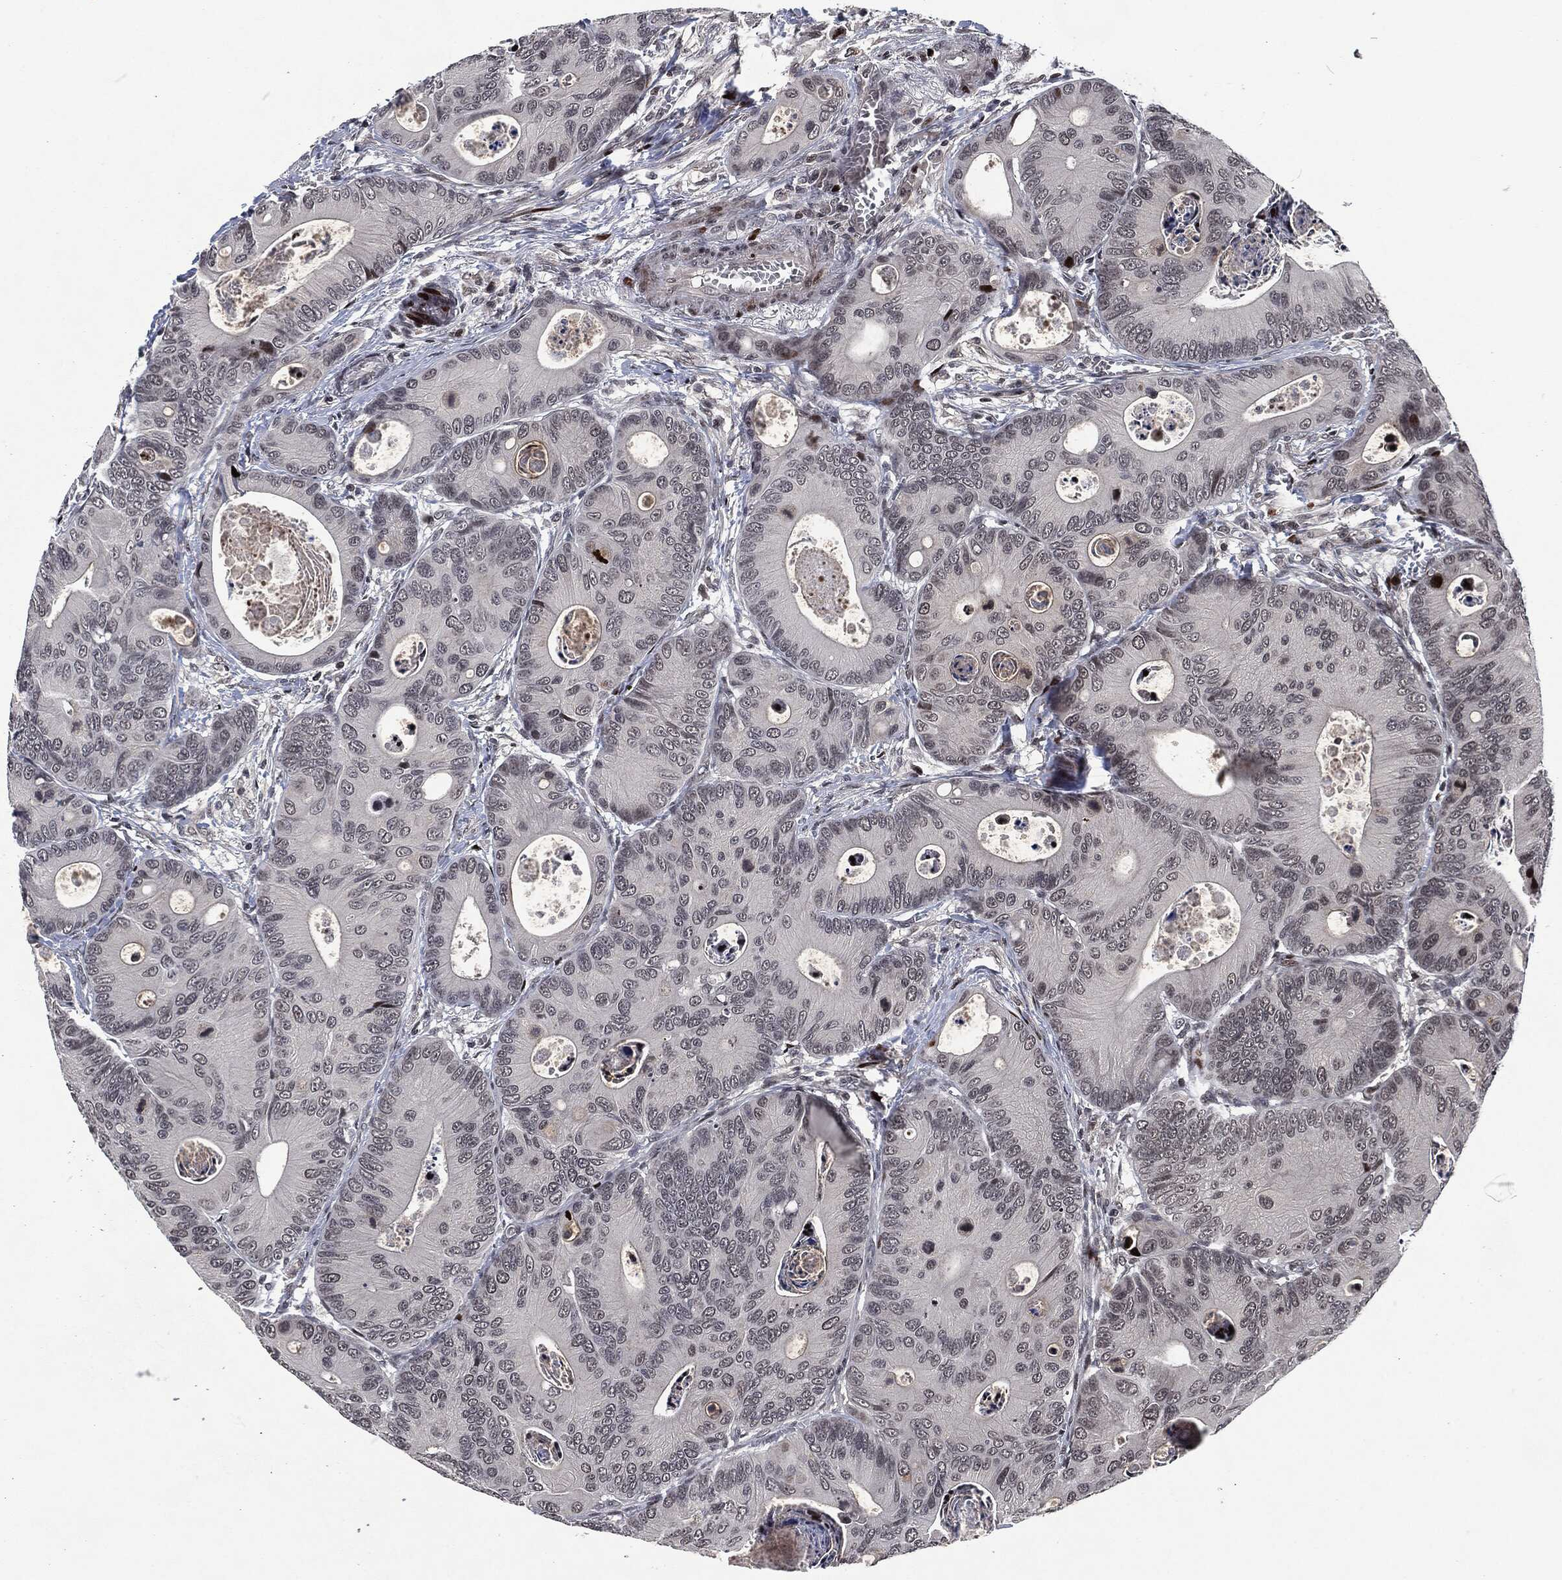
{"staining": {"intensity": "negative", "quantity": "none", "location": "none"}, "tissue": "colorectal cancer", "cell_type": "Tumor cells", "image_type": "cancer", "snomed": [{"axis": "morphology", "description": "Adenocarcinoma, NOS"}, {"axis": "topography", "description": "Colon"}], "caption": "Tumor cells show no significant positivity in colorectal cancer (adenocarcinoma). The staining was performed using DAB (3,3'-diaminobenzidine) to visualize the protein expression in brown, while the nuclei were stained in blue with hematoxylin (Magnification: 20x).", "gene": "EGFR", "patient": {"sex": "female", "age": 78}}